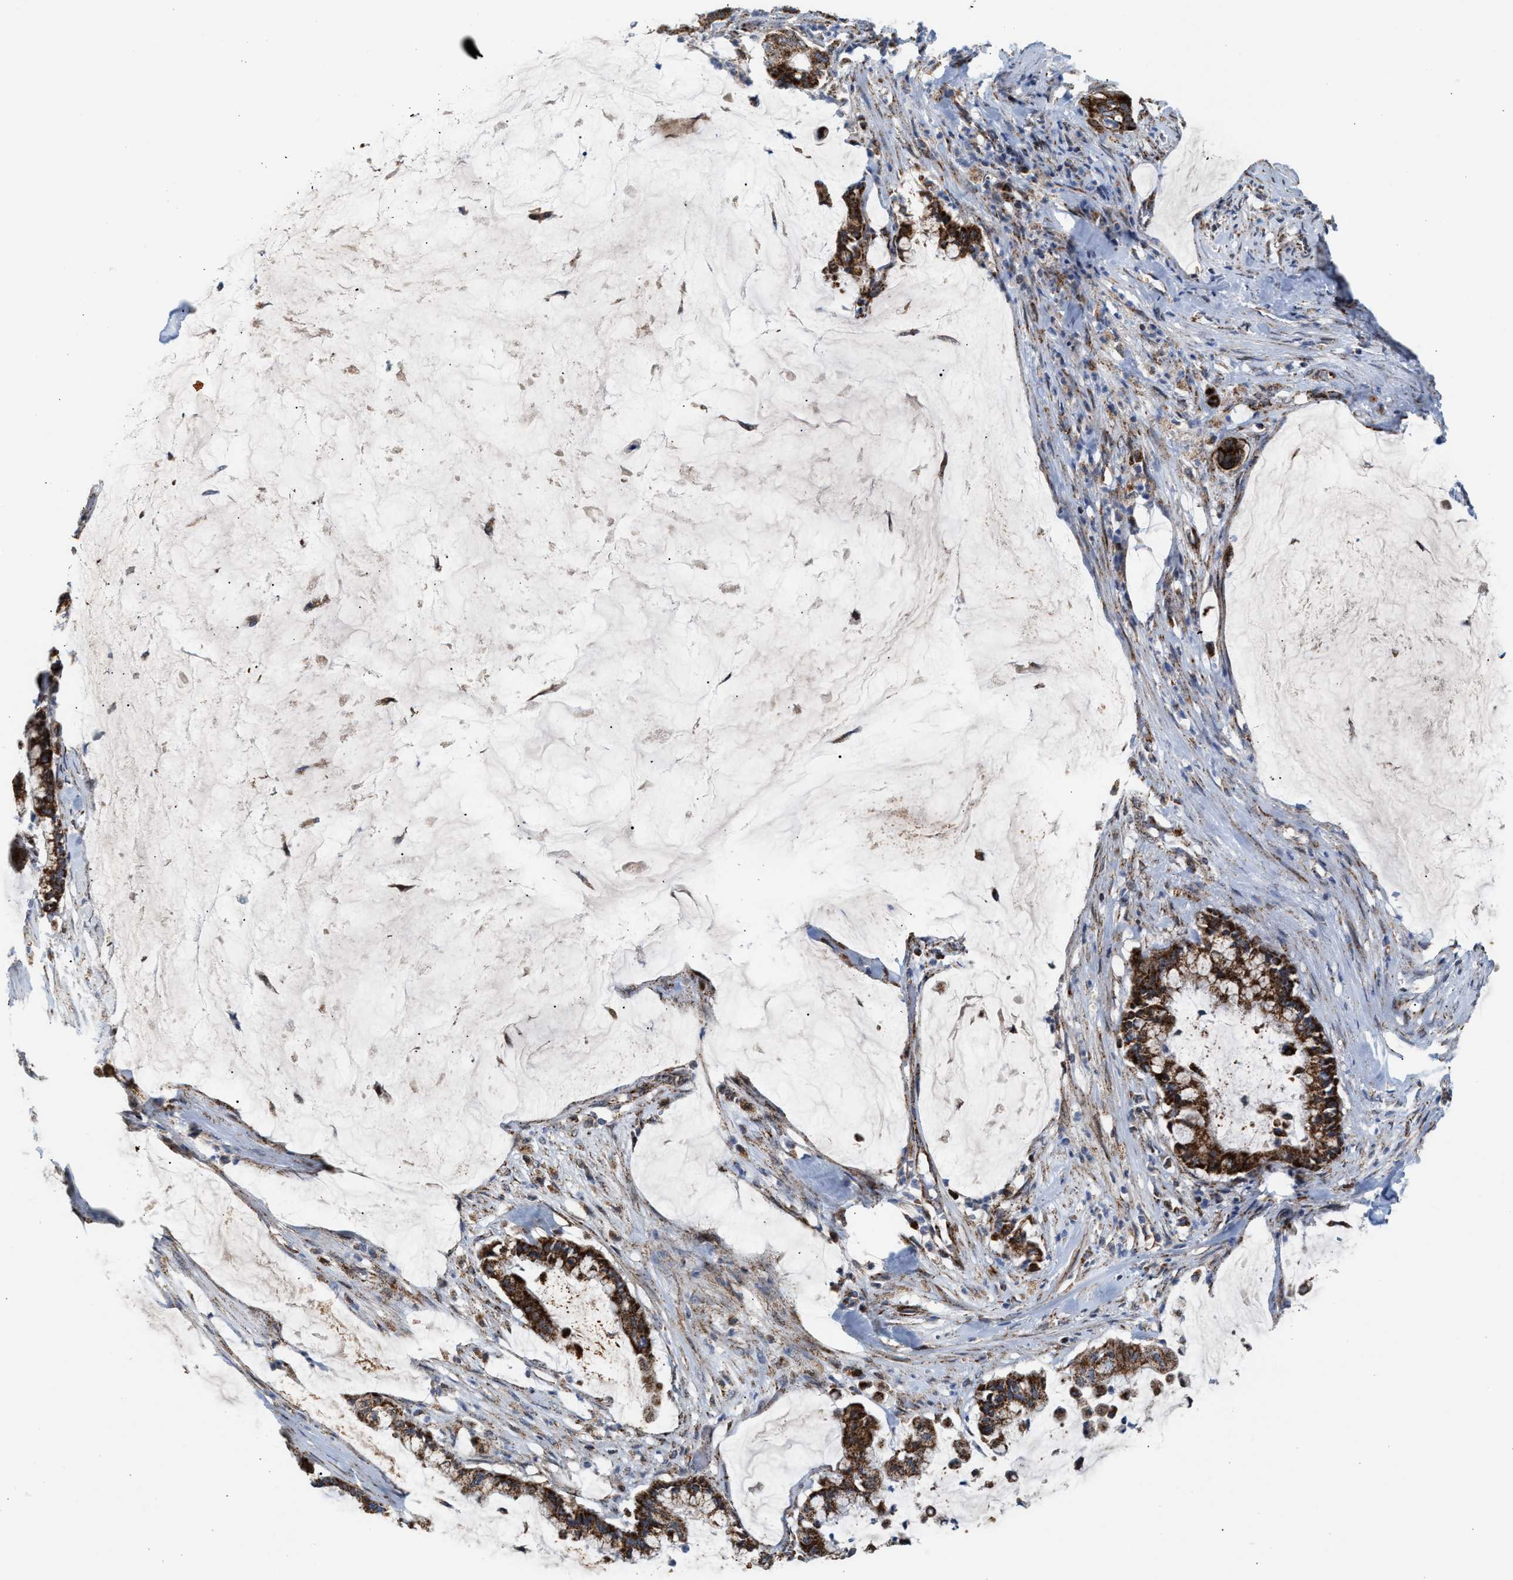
{"staining": {"intensity": "strong", "quantity": ">75%", "location": "cytoplasmic/membranous"}, "tissue": "pancreatic cancer", "cell_type": "Tumor cells", "image_type": "cancer", "snomed": [{"axis": "morphology", "description": "Adenocarcinoma, NOS"}, {"axis": "topography", "description": "Pancreas"}], "caption": "Protein staining by immunohistochemistry demonstrates strong cytoplasmic/membranous expression in approximately >75% of tumor cells in pancreatic adenocarcinoma. (brown staining indicates protein expression, while blue staining denotes nuclei).", "gene": "PMPCA", "patient": {"sex": "male", "age": 41}}